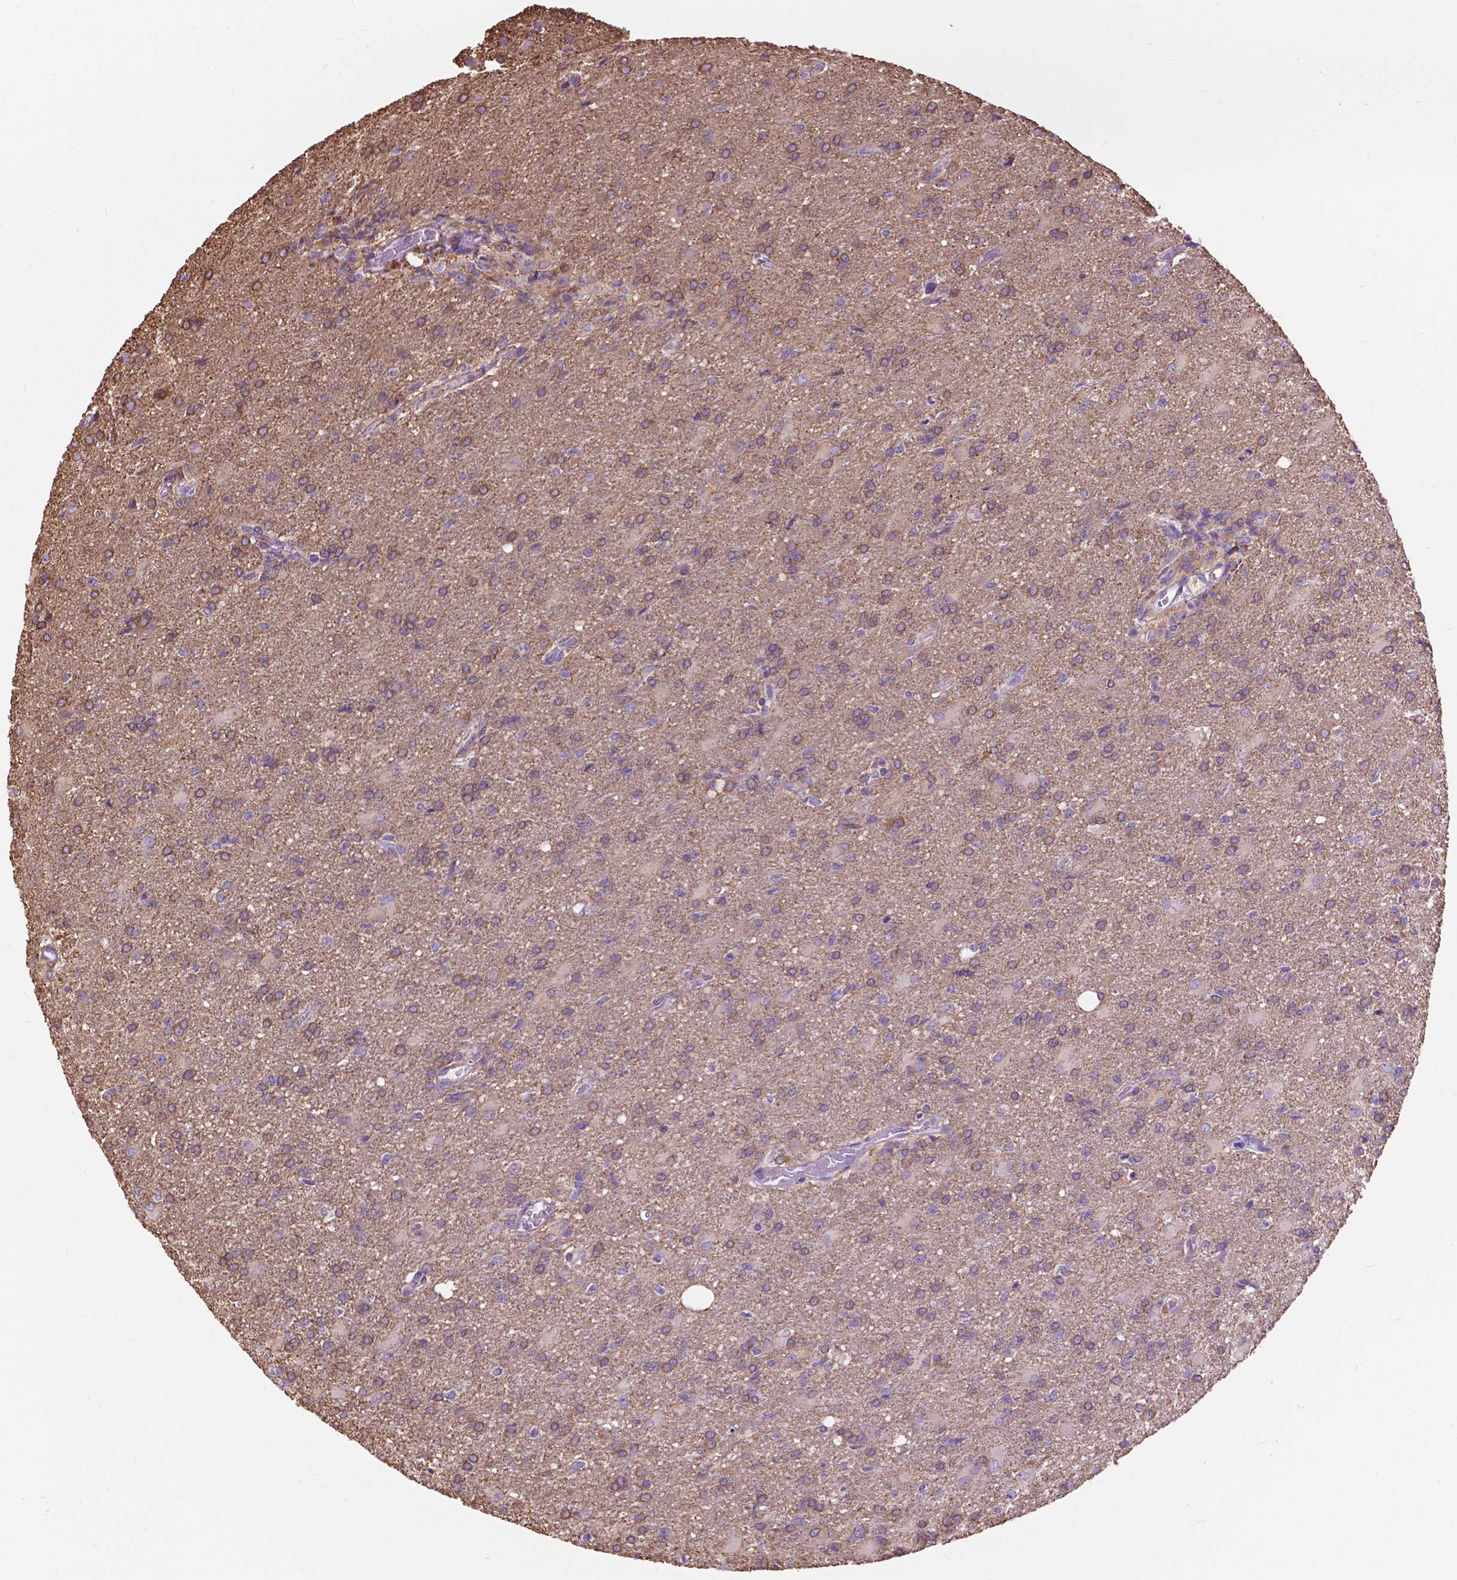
{"staining": {"intensity": "moderate", "quantity": "25%-75%", "location": "cytoplasmic/membranous"}, "tissue": "glioma", "cell_type": "Tumor cells", "image_type": "cancer", "snomed": [{"axis": "morphology", "description": "Glioma, malignant, High grade"}, {"axis": "topography", "description": "Brain"}], "caption": "The image exhibits a brown stain indicating the presence of a protein in the cytoplasmic/membranous of tumor cells in glioma.", "gene": "PCDHA12", "patient": {"sex": "male", "age": 68}}